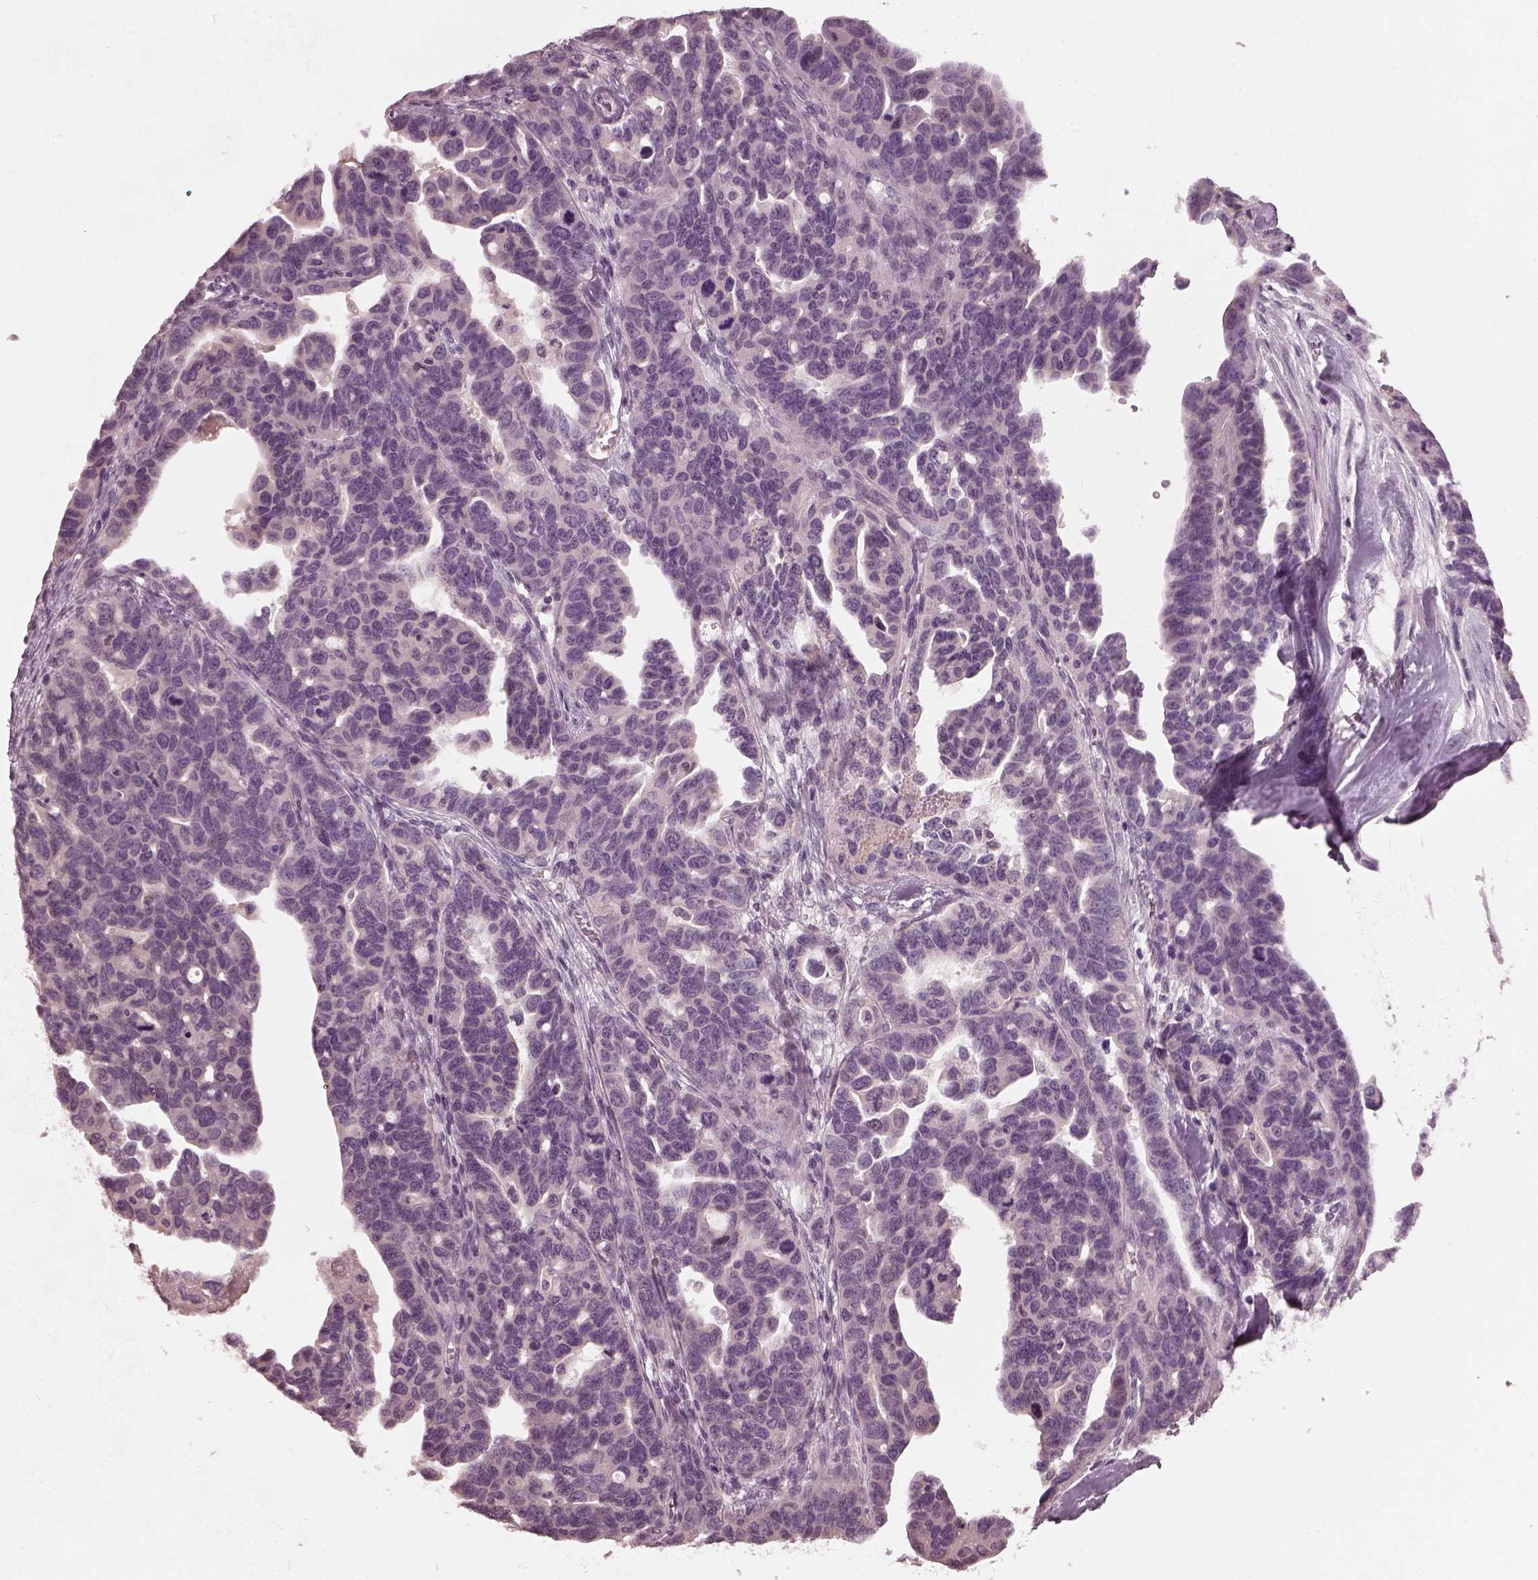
{"staining": {"intensity": "negative", "quantity": "none", "location": "none"}, "tissue": "ovarian cancer", "cell_type": "Tumor cells", "image_type": "cancer", "snomed": [{"axis": "morphology", "description": "Cystadenocarcinoma, serous, NOS"}, {"axis": "topography", "description": "Ovary"}], "caption": "The photomicrograph displays no staining of tumor cells in ovarian cancer. (Stains: DAB (3,3'-diaminobenzidine) IHC with hematoxylin counter stain, Microscopy: brightfield microscopy at high magnification).", "gene": "RCVRN", "patient": {"sex": "female", "age": 69}}